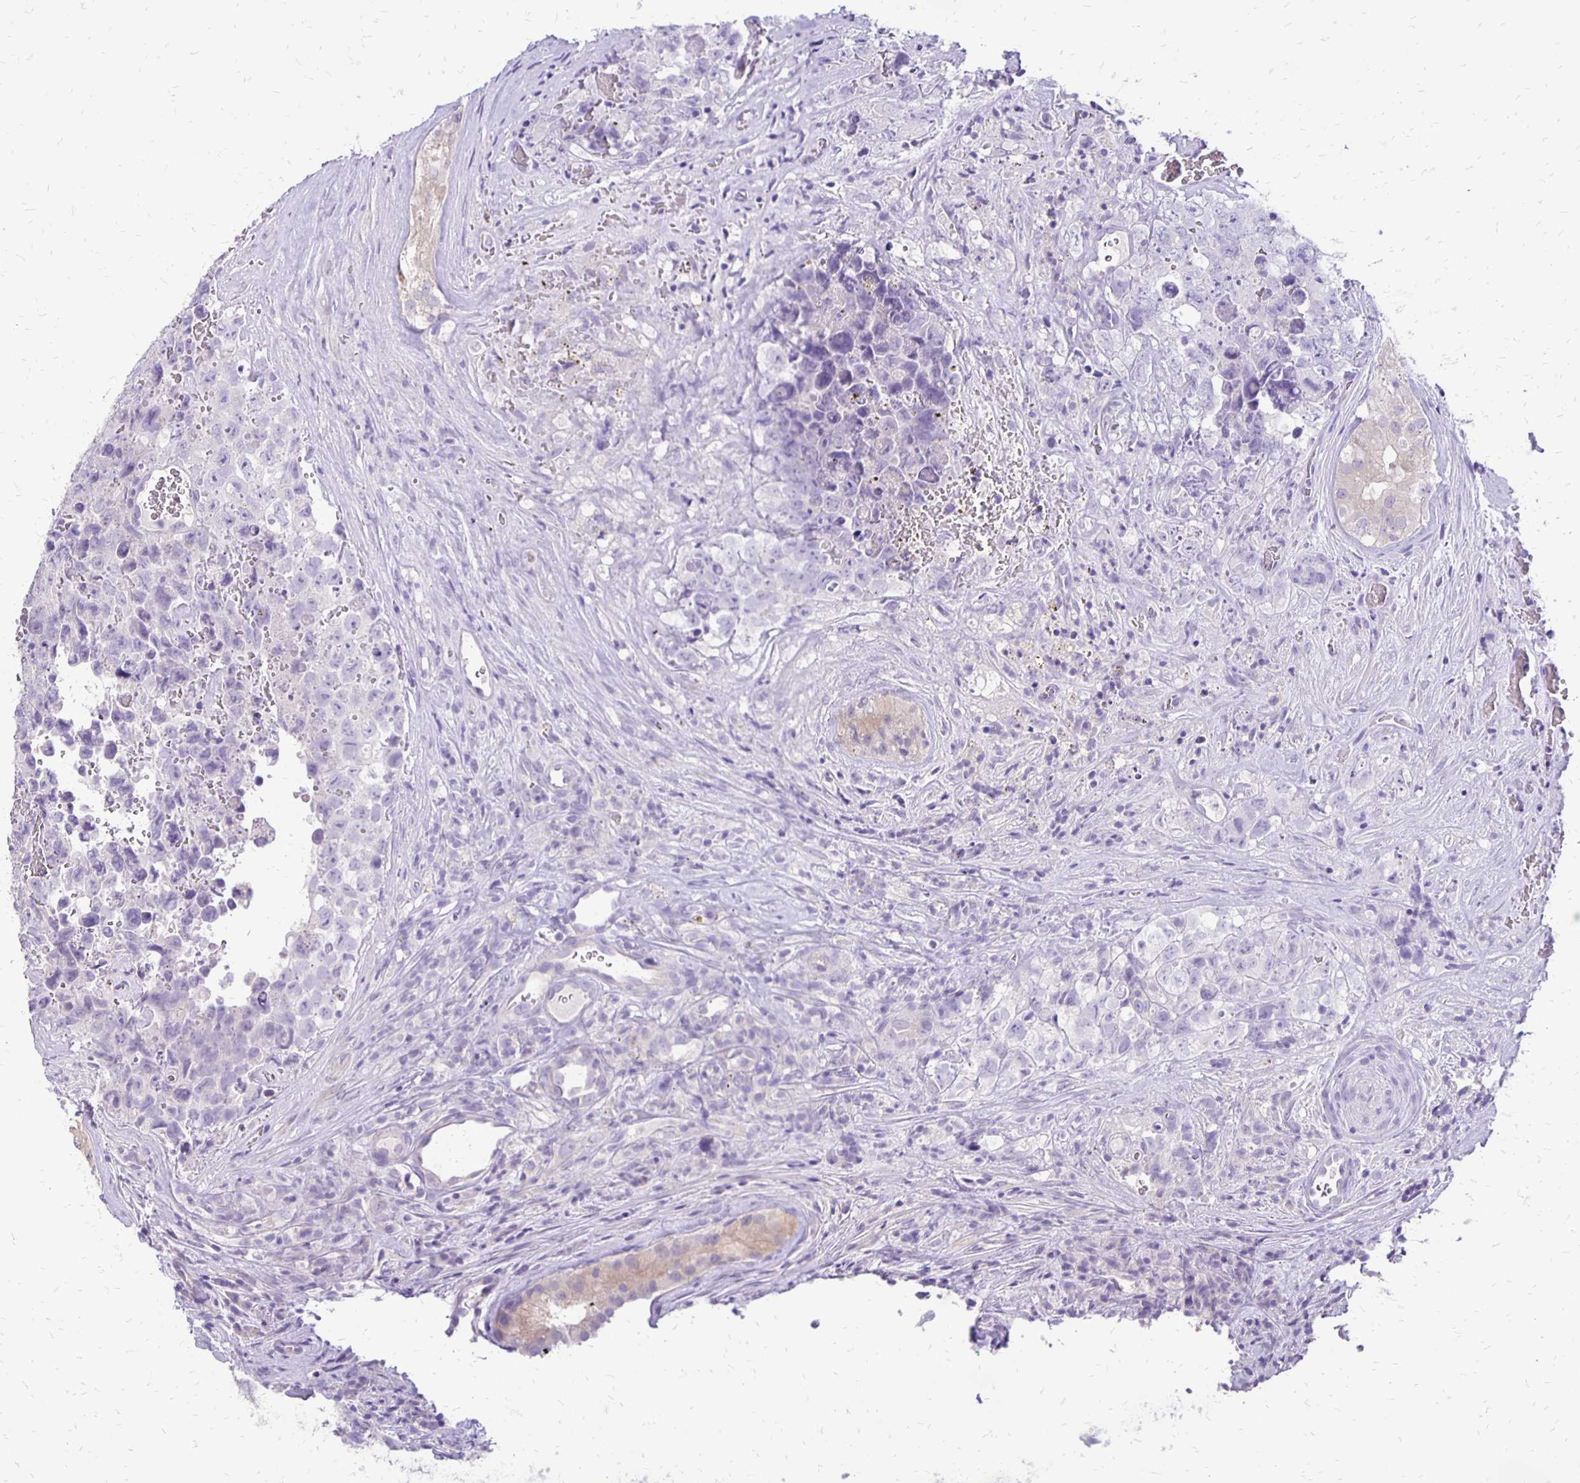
{"staining": {"intensity": "negative", "quantity": "none", "location": "none"}, "tissue": "testis cancer", "cell_type": "Tumor cells", "image_type": "cancer", "snomed": [{"axis": "morphology", "description": "Carcinoma, Embryonal, NOS"}, {"axis": "topography", "description": "Testis"}], "caption": "DAB immunohistochemical staining of human embryonal carcinoma (testis) displays no significant expression in tumor cells. (Stains: DAB immunohistochemistry (IHC) with hematoxylin counter stain, Microscopy: brightfield microscopy at high magnification).", "gene": "ANKRD45", "patient": {"sex": "male", "age": 18}}